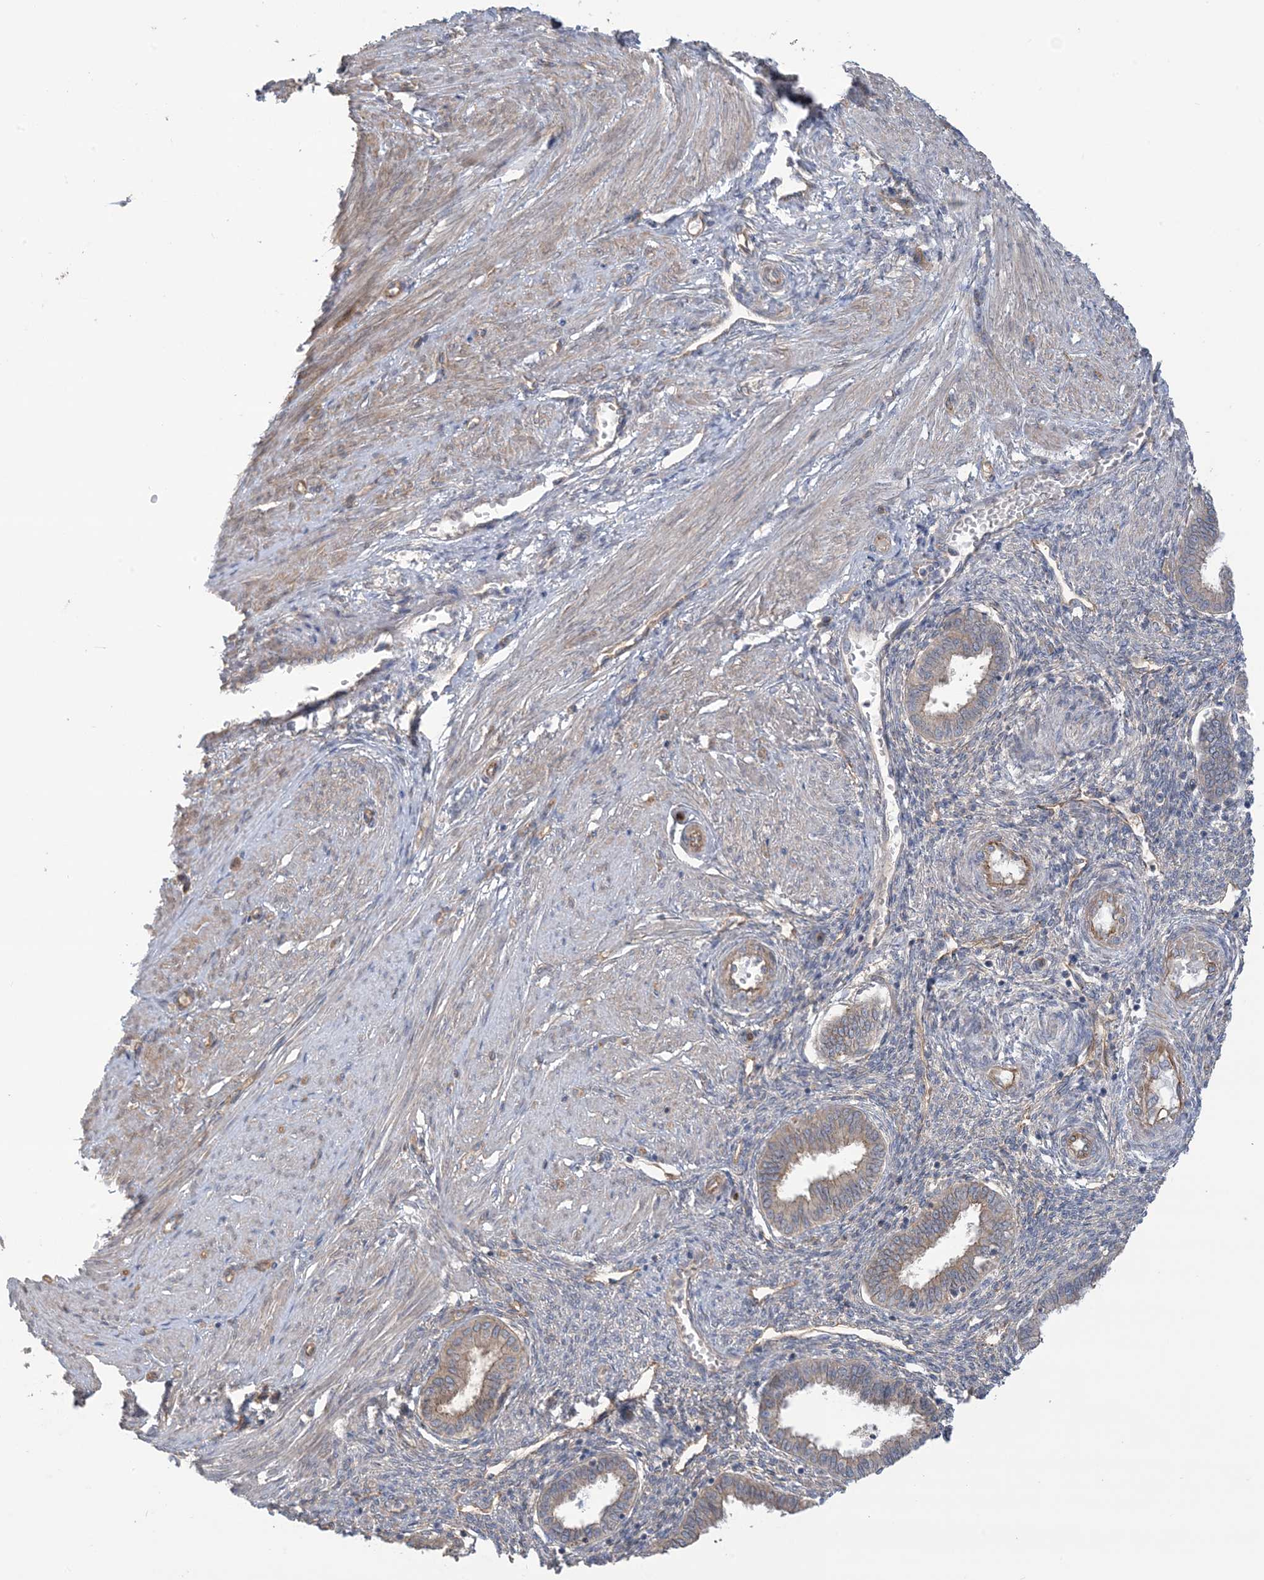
{"staining": {"intensity": "weak", "quantity": "<25%", "location": "cytoplasmic/membranous"}, "tissue": "endometrium", "cell_type": "Cells in endometrial stroma", "image_type": "normal", "snomed": [{"axis": "morphology", "description": "Normal tissue, NOS"}, {"axis": "topography", "description": "Endometrium"}], "caption": "The image demonstrates no significant expression in cells in endometrial stroma of endometrium.", "gene": "CCNY", "patient": {"sex": "female", "age": 33}}